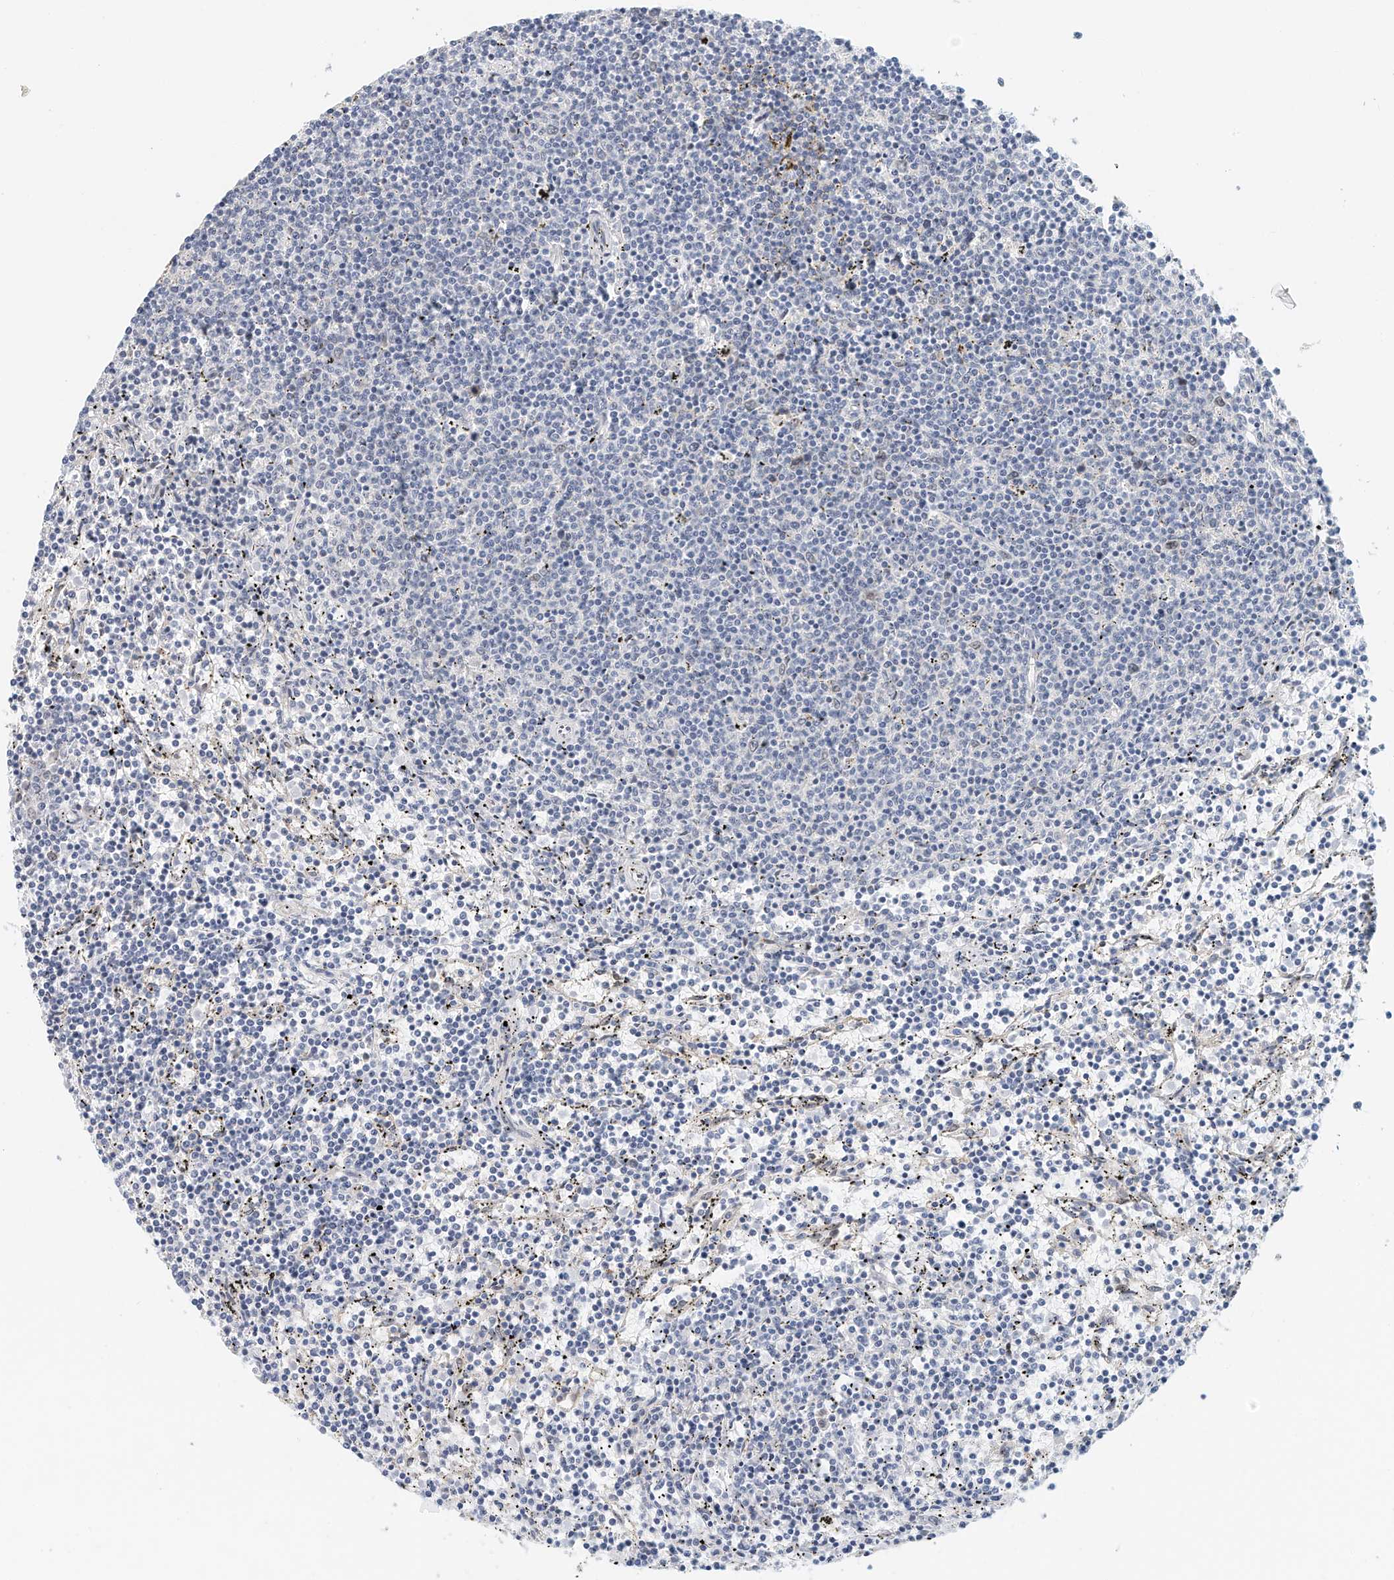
{"staining": {"intensity": "negative", "quantity": "none", "location": "none"}, "tissue": "lymphoma", "cell_type": "Tumor cells", "image_type": "cancer", "snomed": [{"axis": "morphology", "description": "Malignant lymphoma, non-Hodgkin's type, Low grade"}, {"axis": "topography", "description": "Spleen"}], "caption": "Immunohistochemistry histopathology image of neoplastic tissue: human lymphoma stained with DAB reveals no significant protein expression in tumor cells. (DAB (3,3'-diaminobenzidine) immunohistochemistry (IHC) visualized using brightfield microscopy, high magnification).", "gene": "ARHGAP28", "patient": {"sex": "female", "age": 50}}